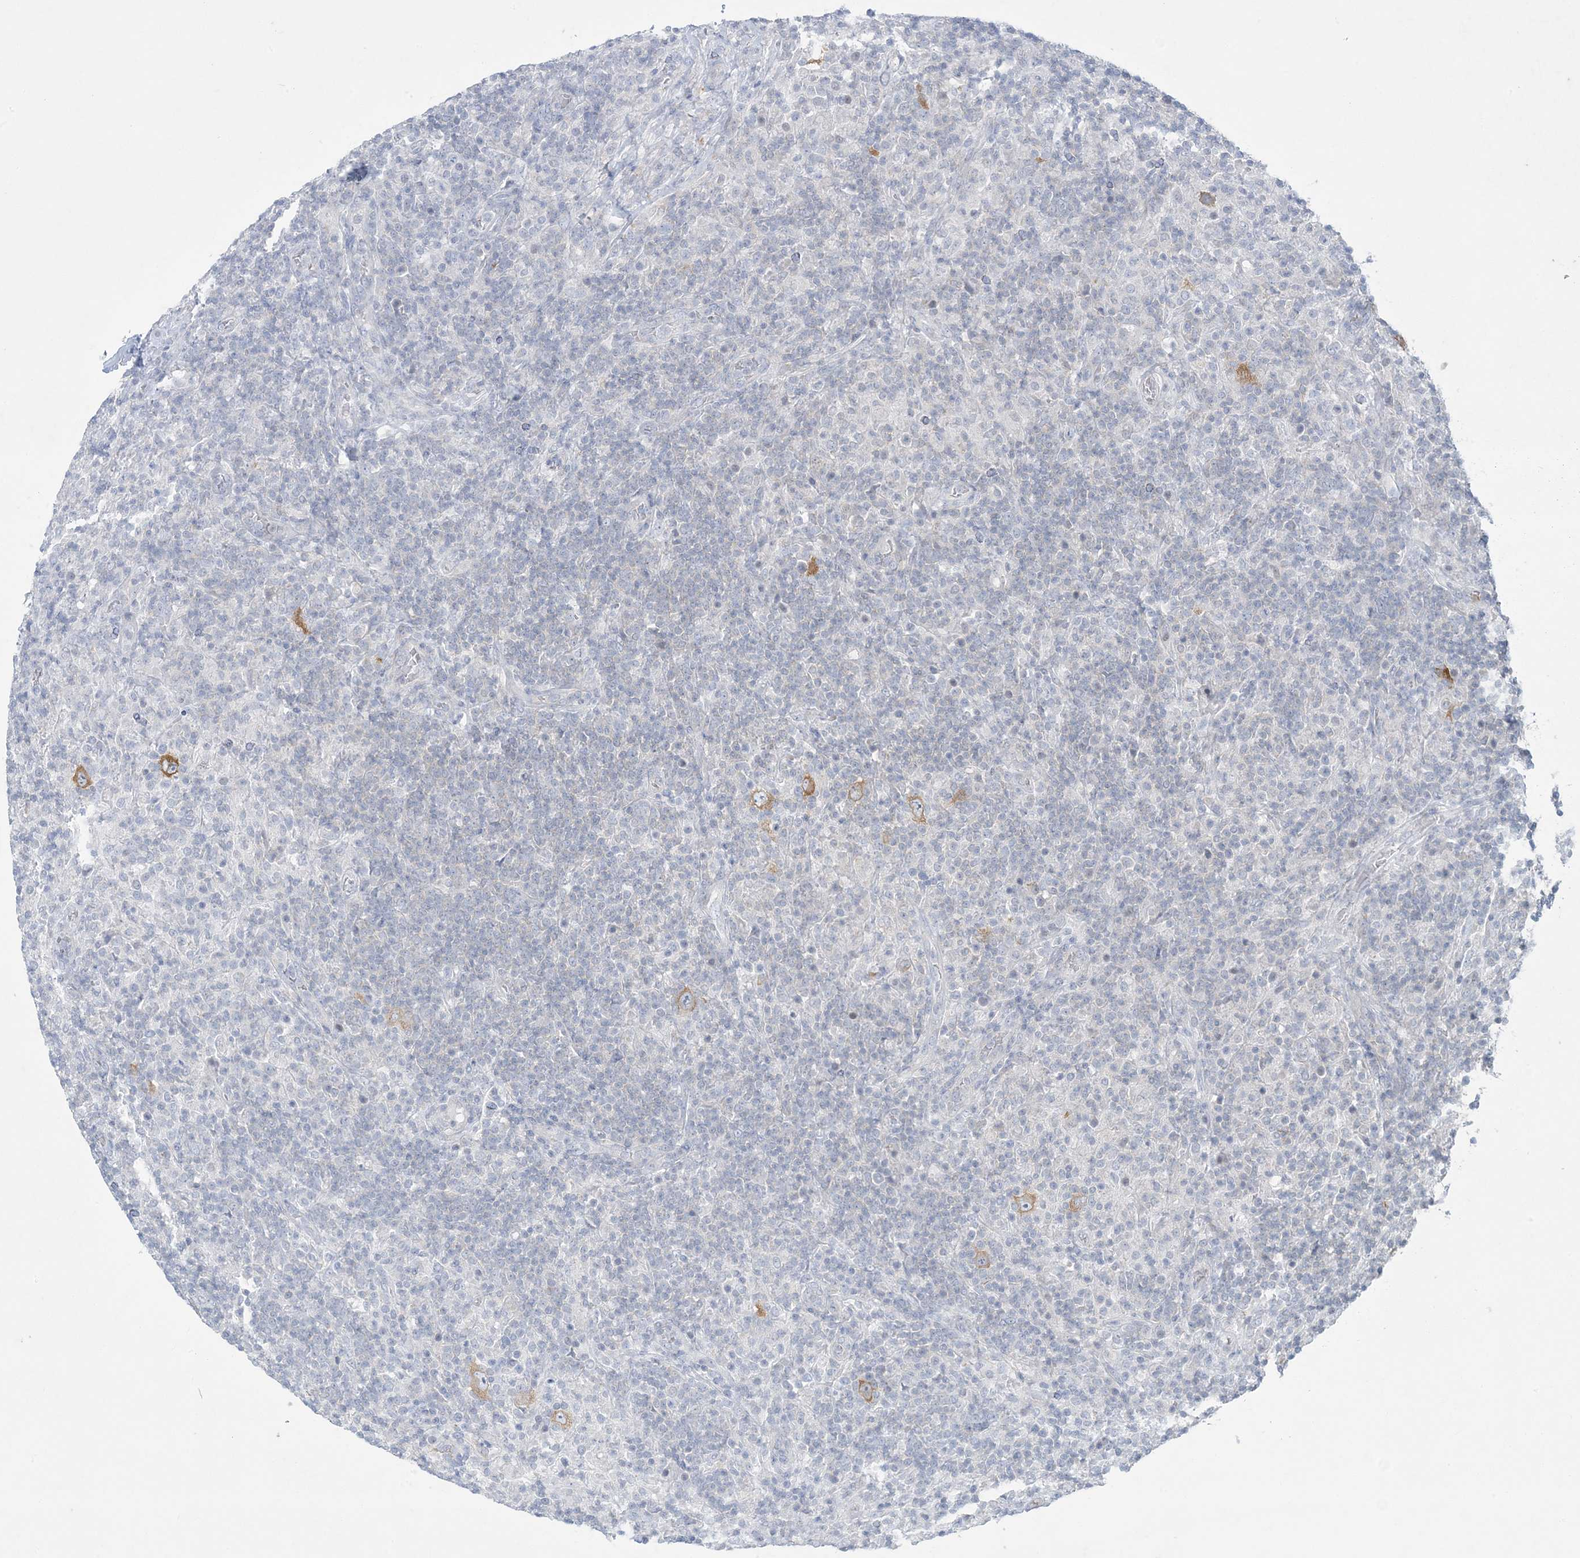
{"staining": {"intensity": "moderate", "quantity": ">75%", "location": "cytoplasmic/membranous"}, "tissue": "lymphoma", "cell_type": "Tumor cells", "image_type": "cancer", "snomed": [{"axis": "morphology", "description": "Hodgkin's disease, NOS"}, {"axis": "topography", "description": "Lymph node"}], "caption": "A brown stain shows moderate cytoplasmic/membranous expression of a protein in Hodgkin's disease tumor cells. Immunohistochemistry (ihc) stains the protein of interest in brown and the nuclei are stained blue.", "gene": "KIF3A", "patient": {"sex": "male", "age": 70}}